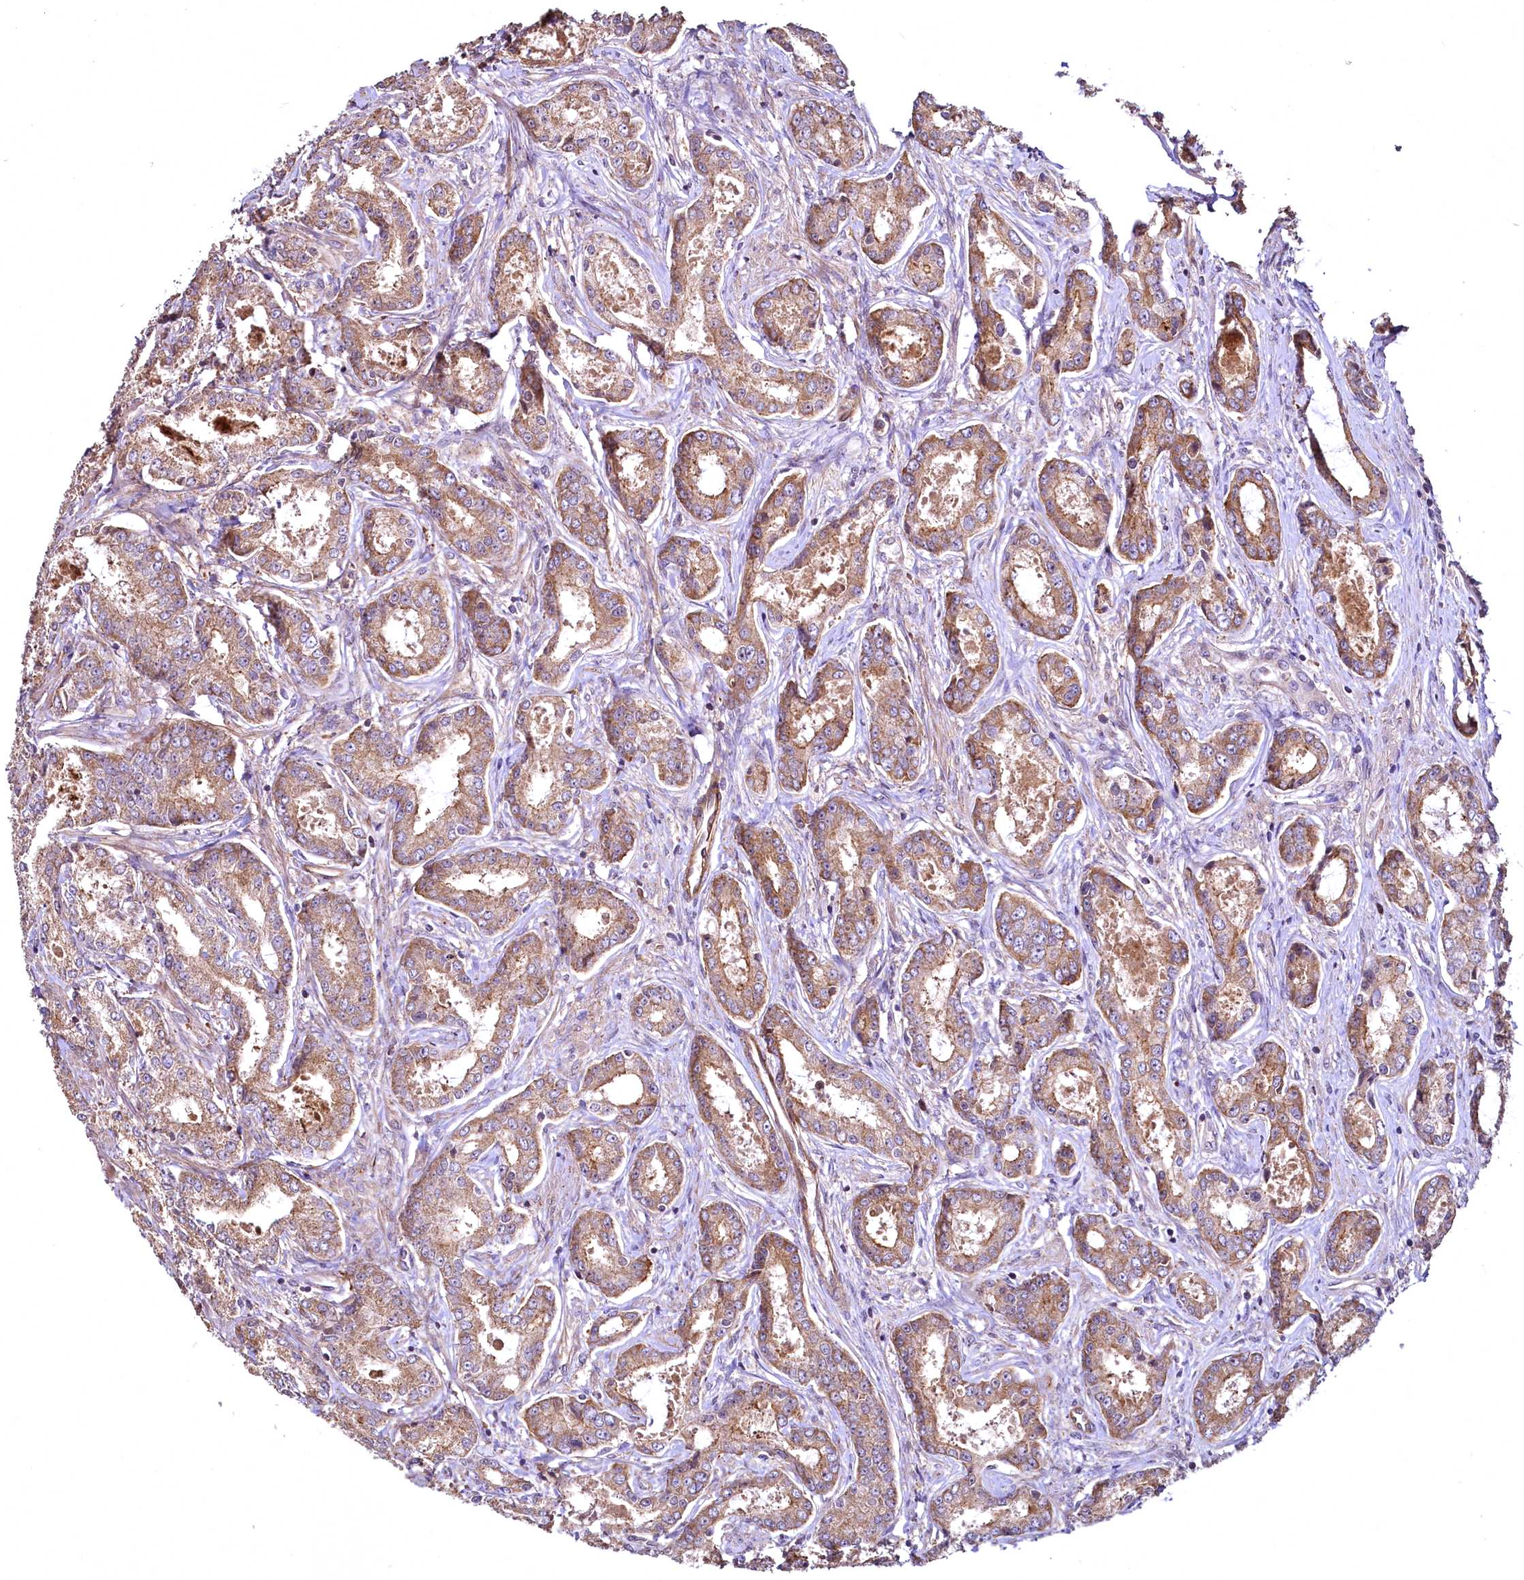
{"staining": {"intensity": "moderate", "quantity": ">75%", "location": "cytoplasmic/membranous"}, "tissue": "prostate cancer", "cell_type": "Tumor cells", "image_type": "cancer", "snomed": [{"axis": "morphology", "description": "Adenocarcinoma, Low grade"}, {"axis": "topography", "description": "Prostate"}], "caption": "Protein staining shows moderate cytoplasmic/membranous positivity in about >75% of tumor cells in adenocarcinoma (low-grade) (prostate). Using DAB (brown) and hematoxylin (blue) stains, captured at high magnification using brightfield microscopy.", "gene": "TBCEL", "patient": {"sex": "male", "age": 68}}